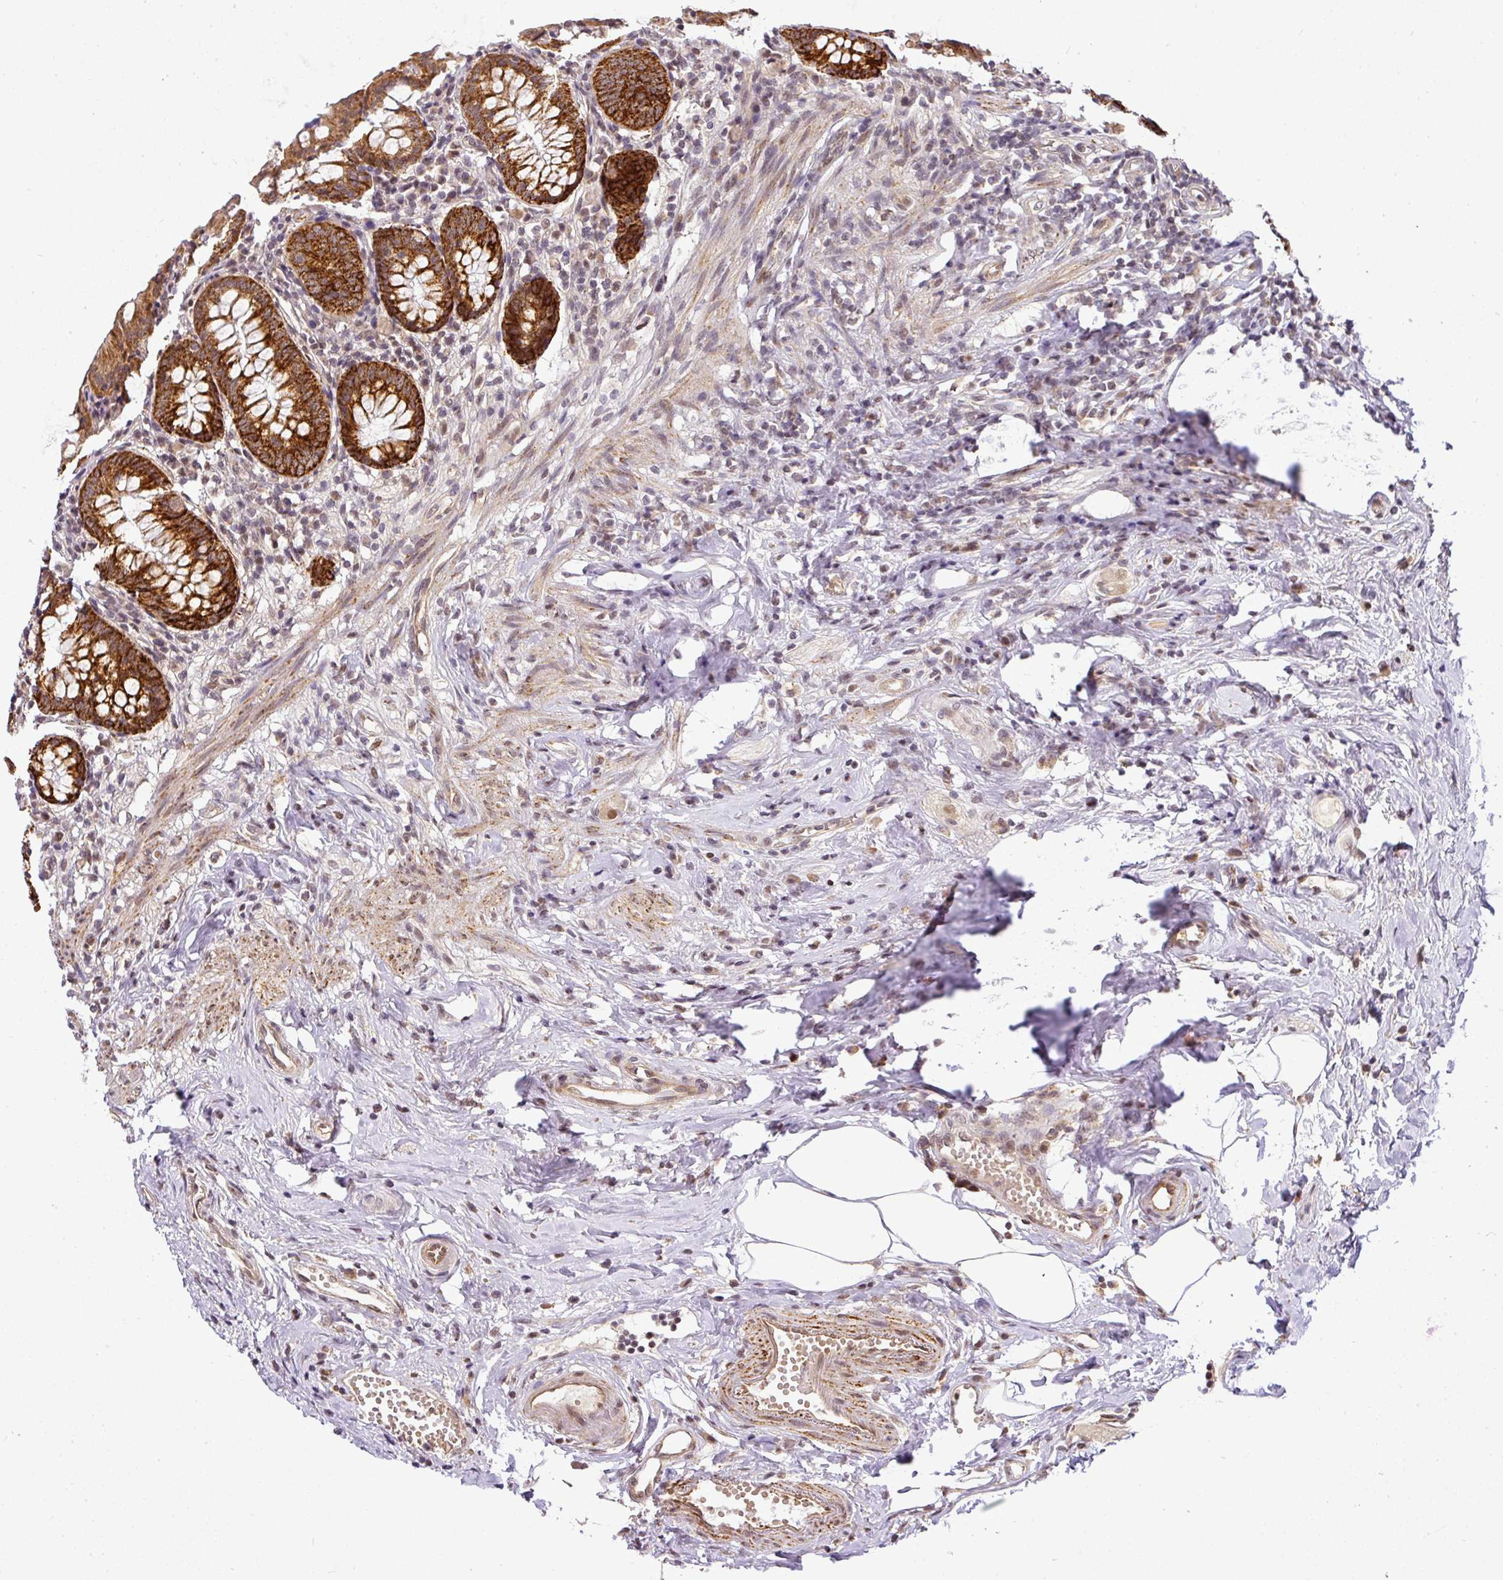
{"staining": {"intensity": "strong", "quantity": ">75%", "location": "cytoplasmic/membranous"}, "tissue": "appendix", "cell_type": "Glandular cells", "image_type": "normal", "snomed": [{"axis": "morphology", "description": "Normal tissue, NOS"}, {"axis": "topography", "description": "Appendix"}], "caption": "A high-resolution image shows IHC staining of benign appendix, which reveals strong cytoplasmic/membranous positivity in about >75% of glandular cells. (Stains: DAB (3,3'-diaminobenzidine) in brown, nuclei in blue, Microscopy: brightfield microscopy at high magnification).", "gene": "C1orf226", "patient": {"sex": "female", "age": 54}}